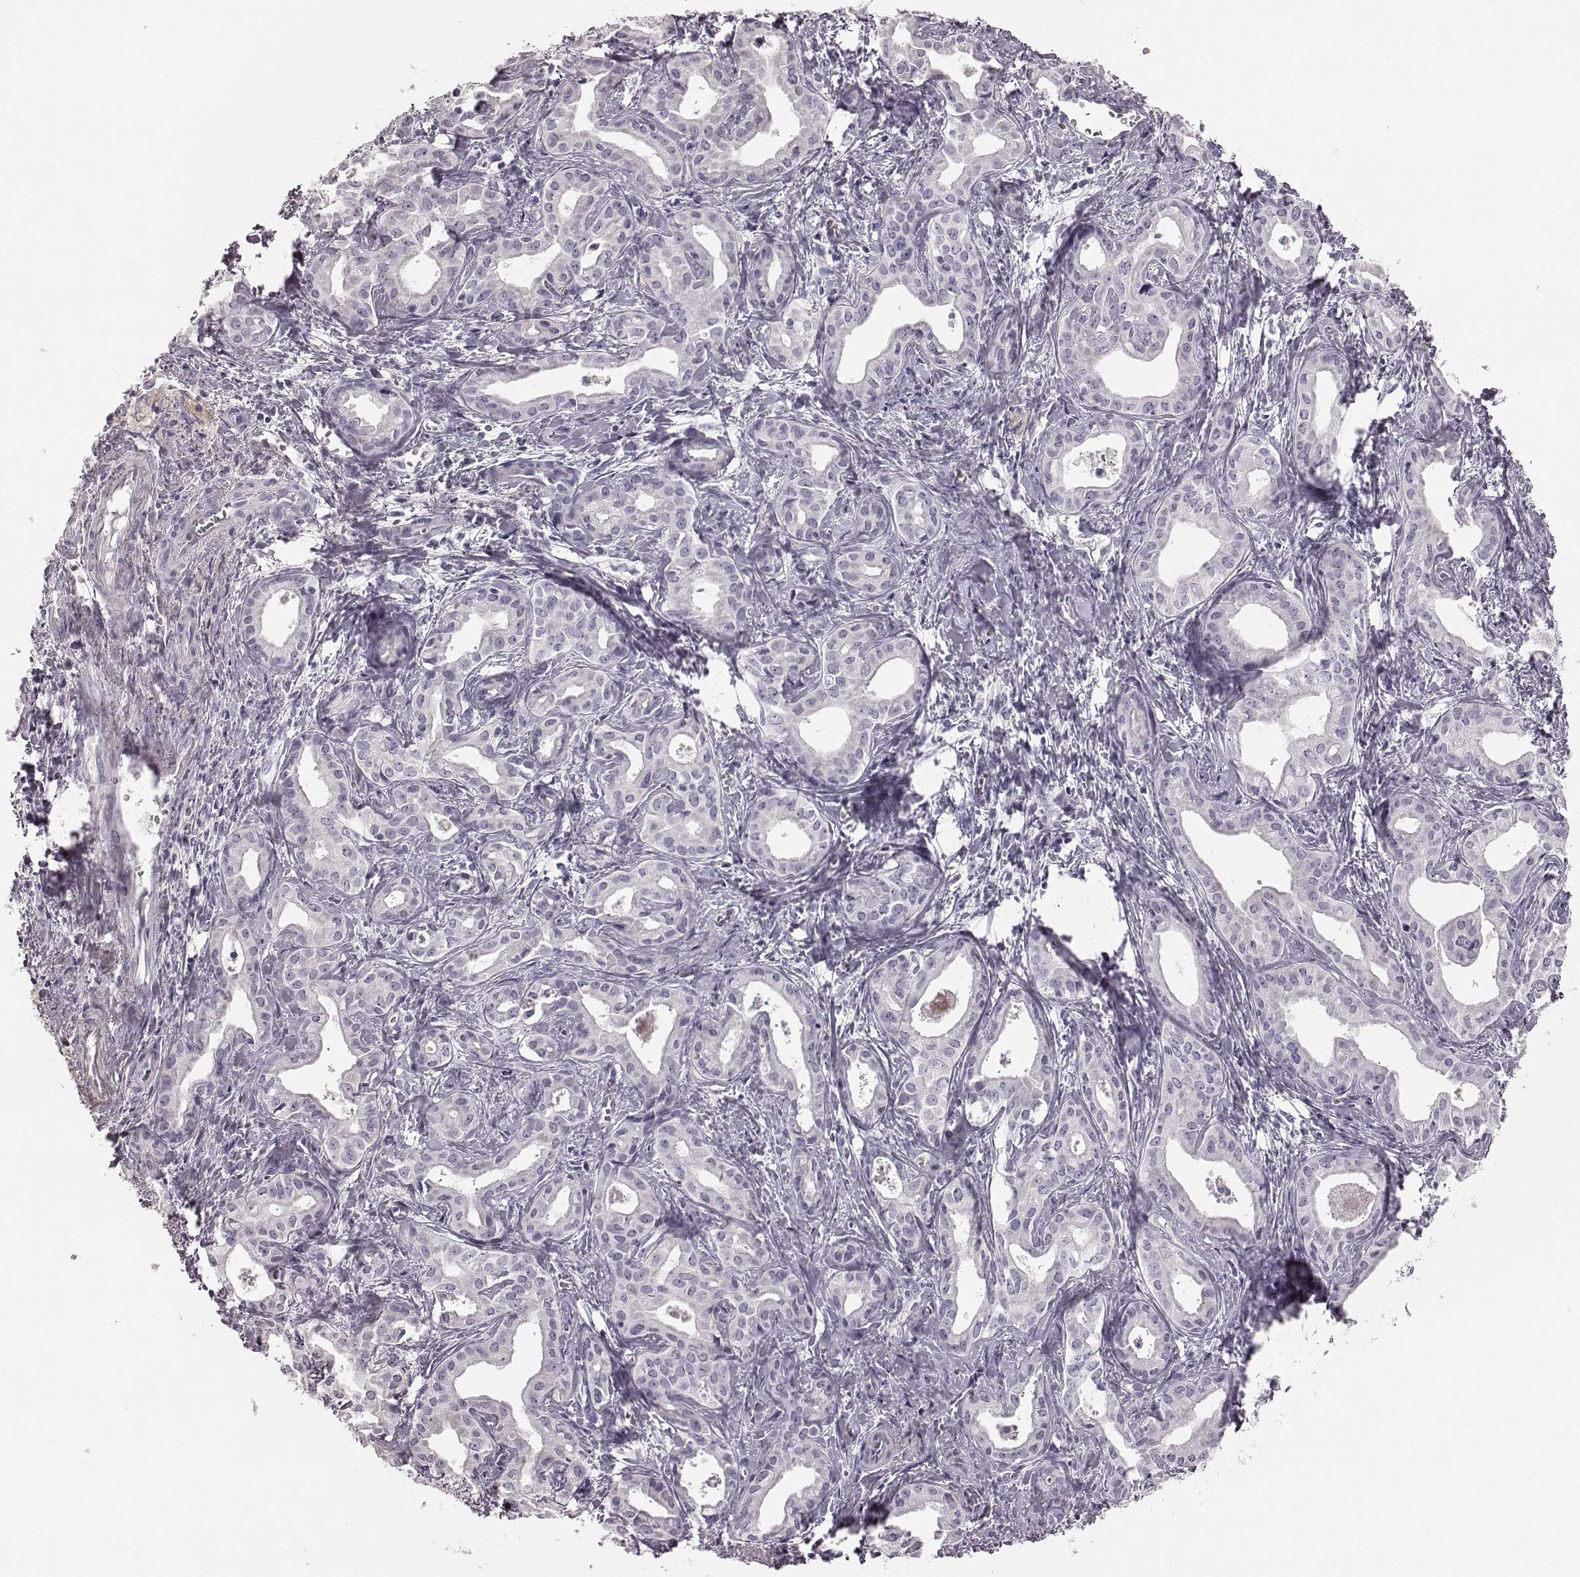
{"staining": {"intensity": "negative", "quantity": "none", "location": "none"}, "tissue": "liver cancer", "cell_type": "Tumor cells", "image_type": "cancer", "snomed": [{"axis": "morphology", "description": "Cholangiocarcinoma"}, {"axis": "topography", "description": "Liver"}], "caption": "Human liver cancer (cholangiocarcinoma) stained for a protein using immunohistochemistry demonstrates no positivity in tumor cells.", "gene": "ZNF433", "patient": {"sex": "female", "age": 65}}